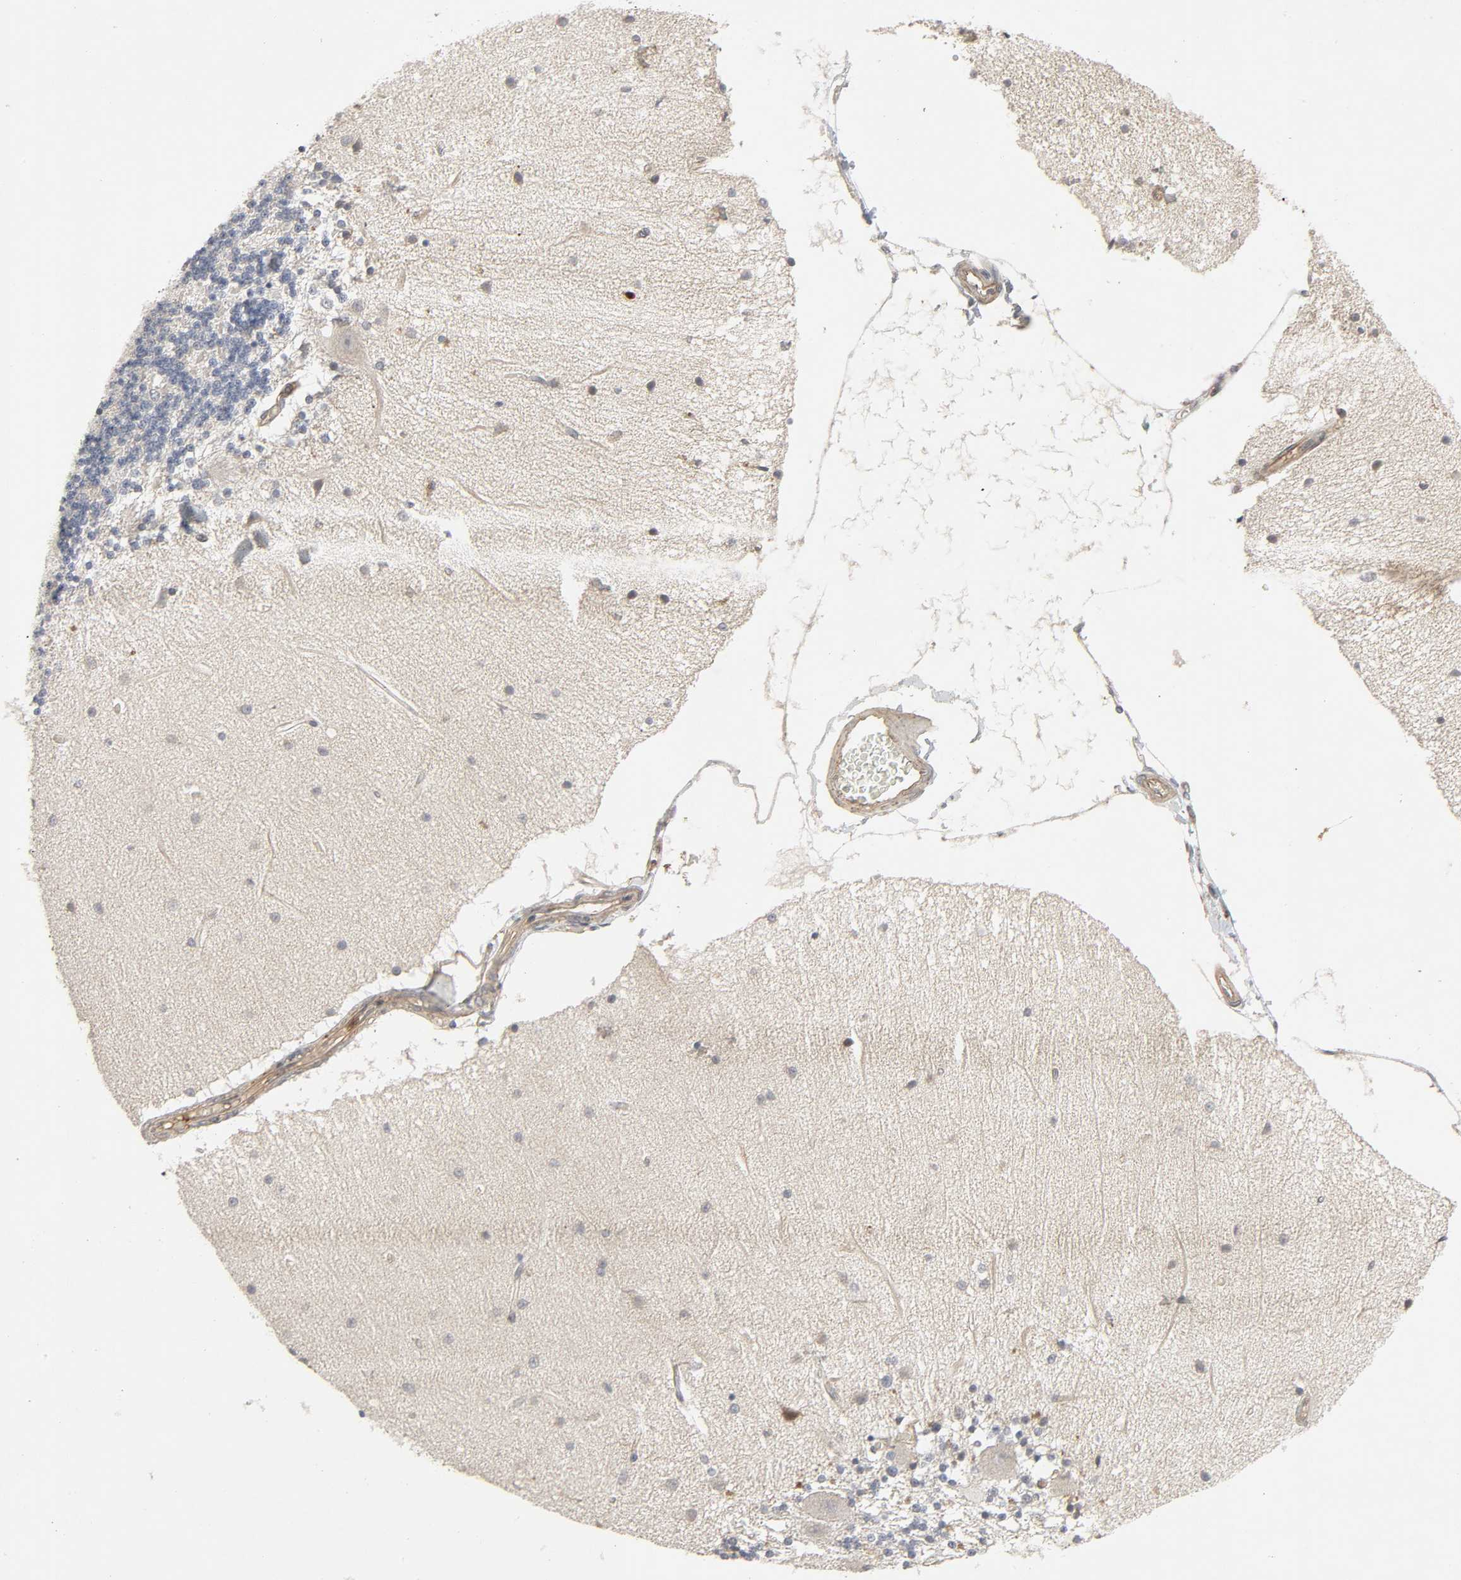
{"staining": {"intensity": "weak", "quantity": ">75%", "location": "cytoplasmic/membranous"}, "tissue": "cerebellum", "cell_type": "Cells in granular layer", "image_type": "normal", "snomed": [{"axis": "morphology", "description": "Normal tissue, NOS"}, {"axis": "topography", "description": "Cerebellum"}], "caption": "Cerebellum stained with a protein marker displays weak staining in cells in granular layer.", "gene": "ADCY4", "patient": {"sex": "female", "age": 54}}